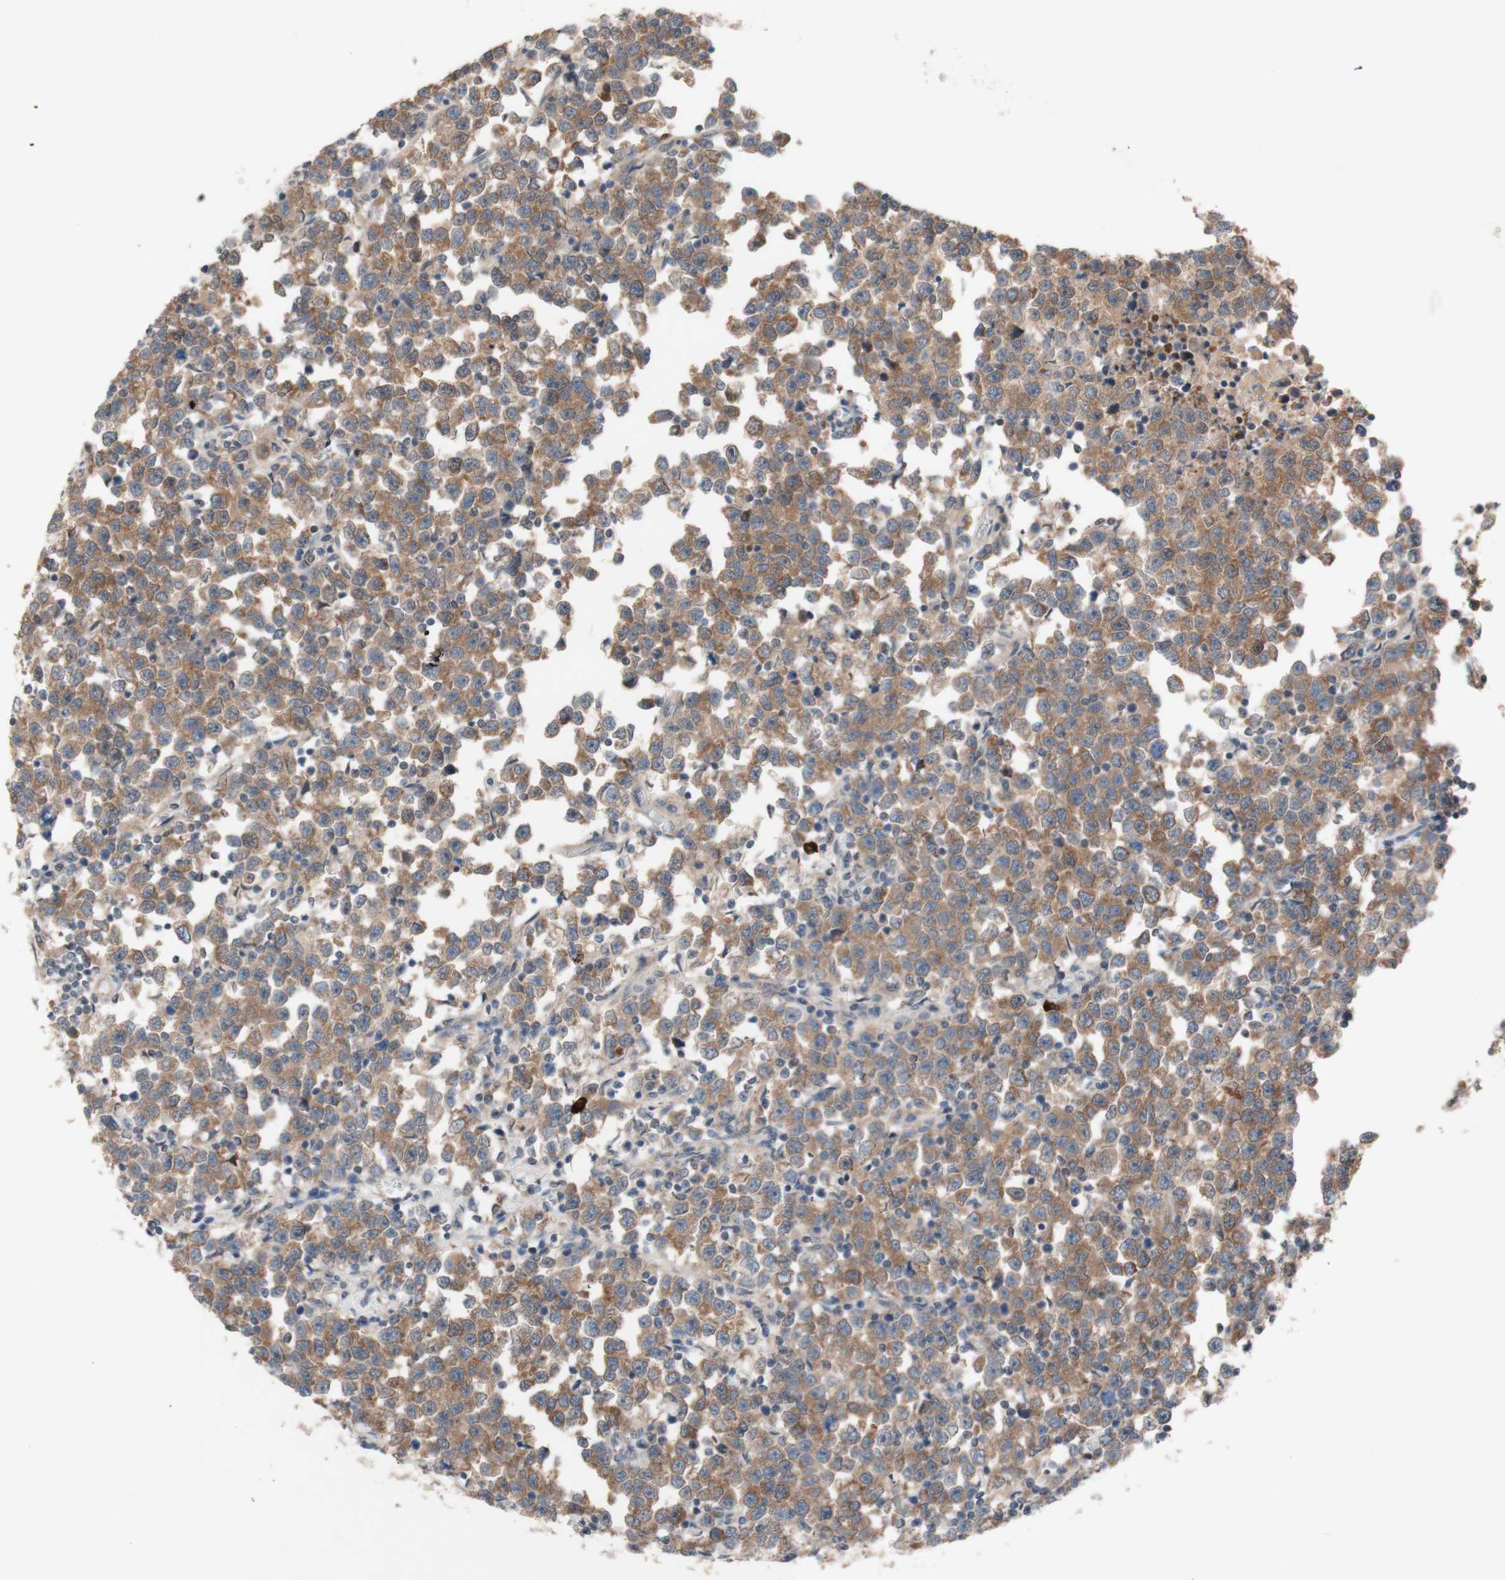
{"staining": {"intensity": "moderate", "quantity": ">75%", "location": "cytoplasmic/membranous"}, "tissue": "testis cancer", "cell_type": "Tumor cells", "image_type": "cancer", "snomed": [{"axis": "morphology", "description": "Seminoma, NOS"}, {"axis": "topography", "description": "Testis"}], "caption": "Immunohistochemistry (IHC) (DAB (3,3'-diaminobenzidine)) staining of seminoma (testis) exhibits moderate cytoplasmic/membranous protein positivity in approximately >75% of tumor cells.", "gene": "PEX2", "patient": {"sex": "male", "age": 43}}